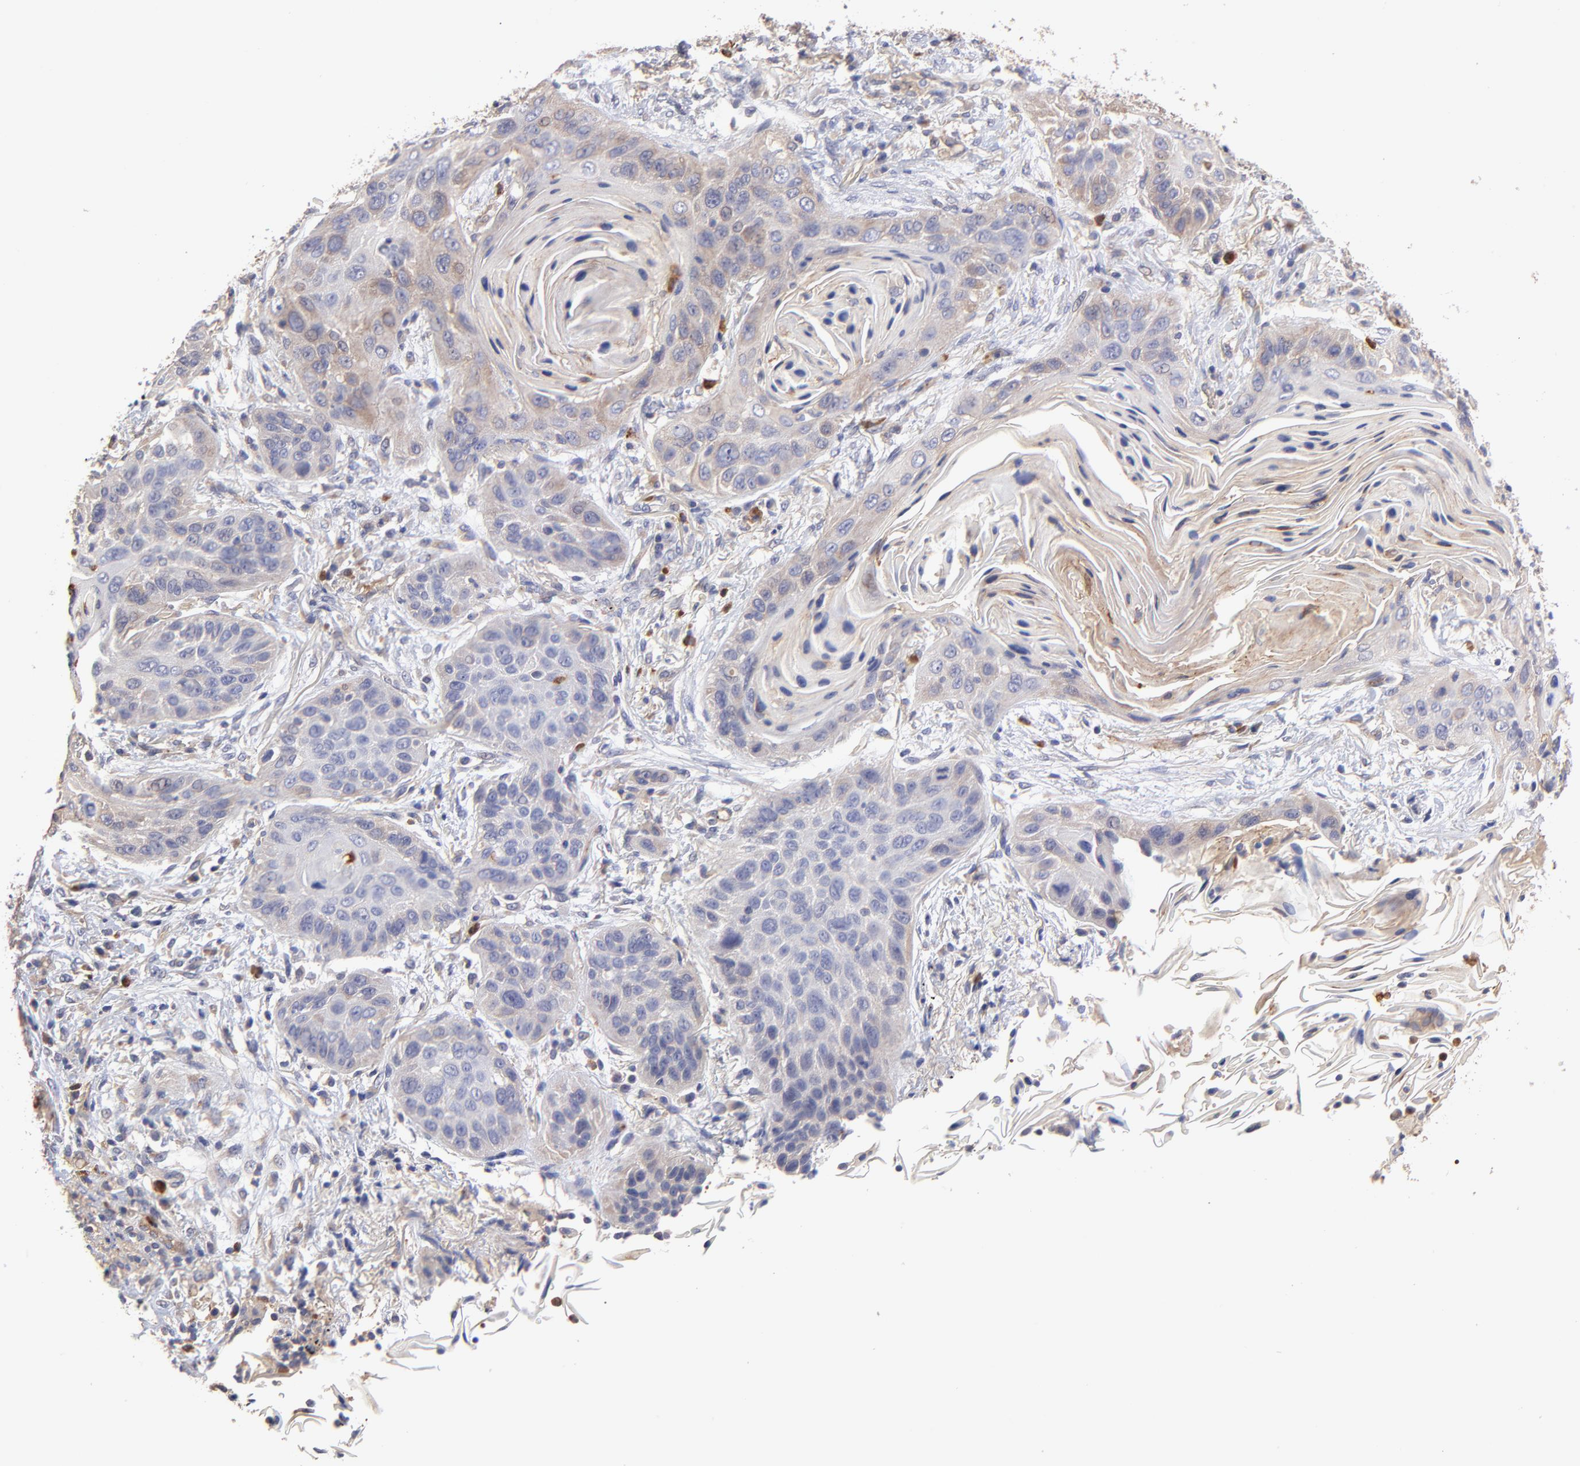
{"staining": {"intensity": "weak", "quantity": "<25%", "location": "cytoplasmic/membranous"}, "tissue": "lung cancer", "cell_type": "Tumor cells", "image_type": "cancer", "snomed": [{"axis": "morphology", "description": "Squamous cell carcinoma, NOS"}, {"axis": "topography", "description": "Lung"}], "caption": "Protein analysis of squamous cell carcinoma (lung) demonstrates no significant staining in tumor cells.", "gene": "ASB7", "patient": {"sex": "female", "age": 67}}